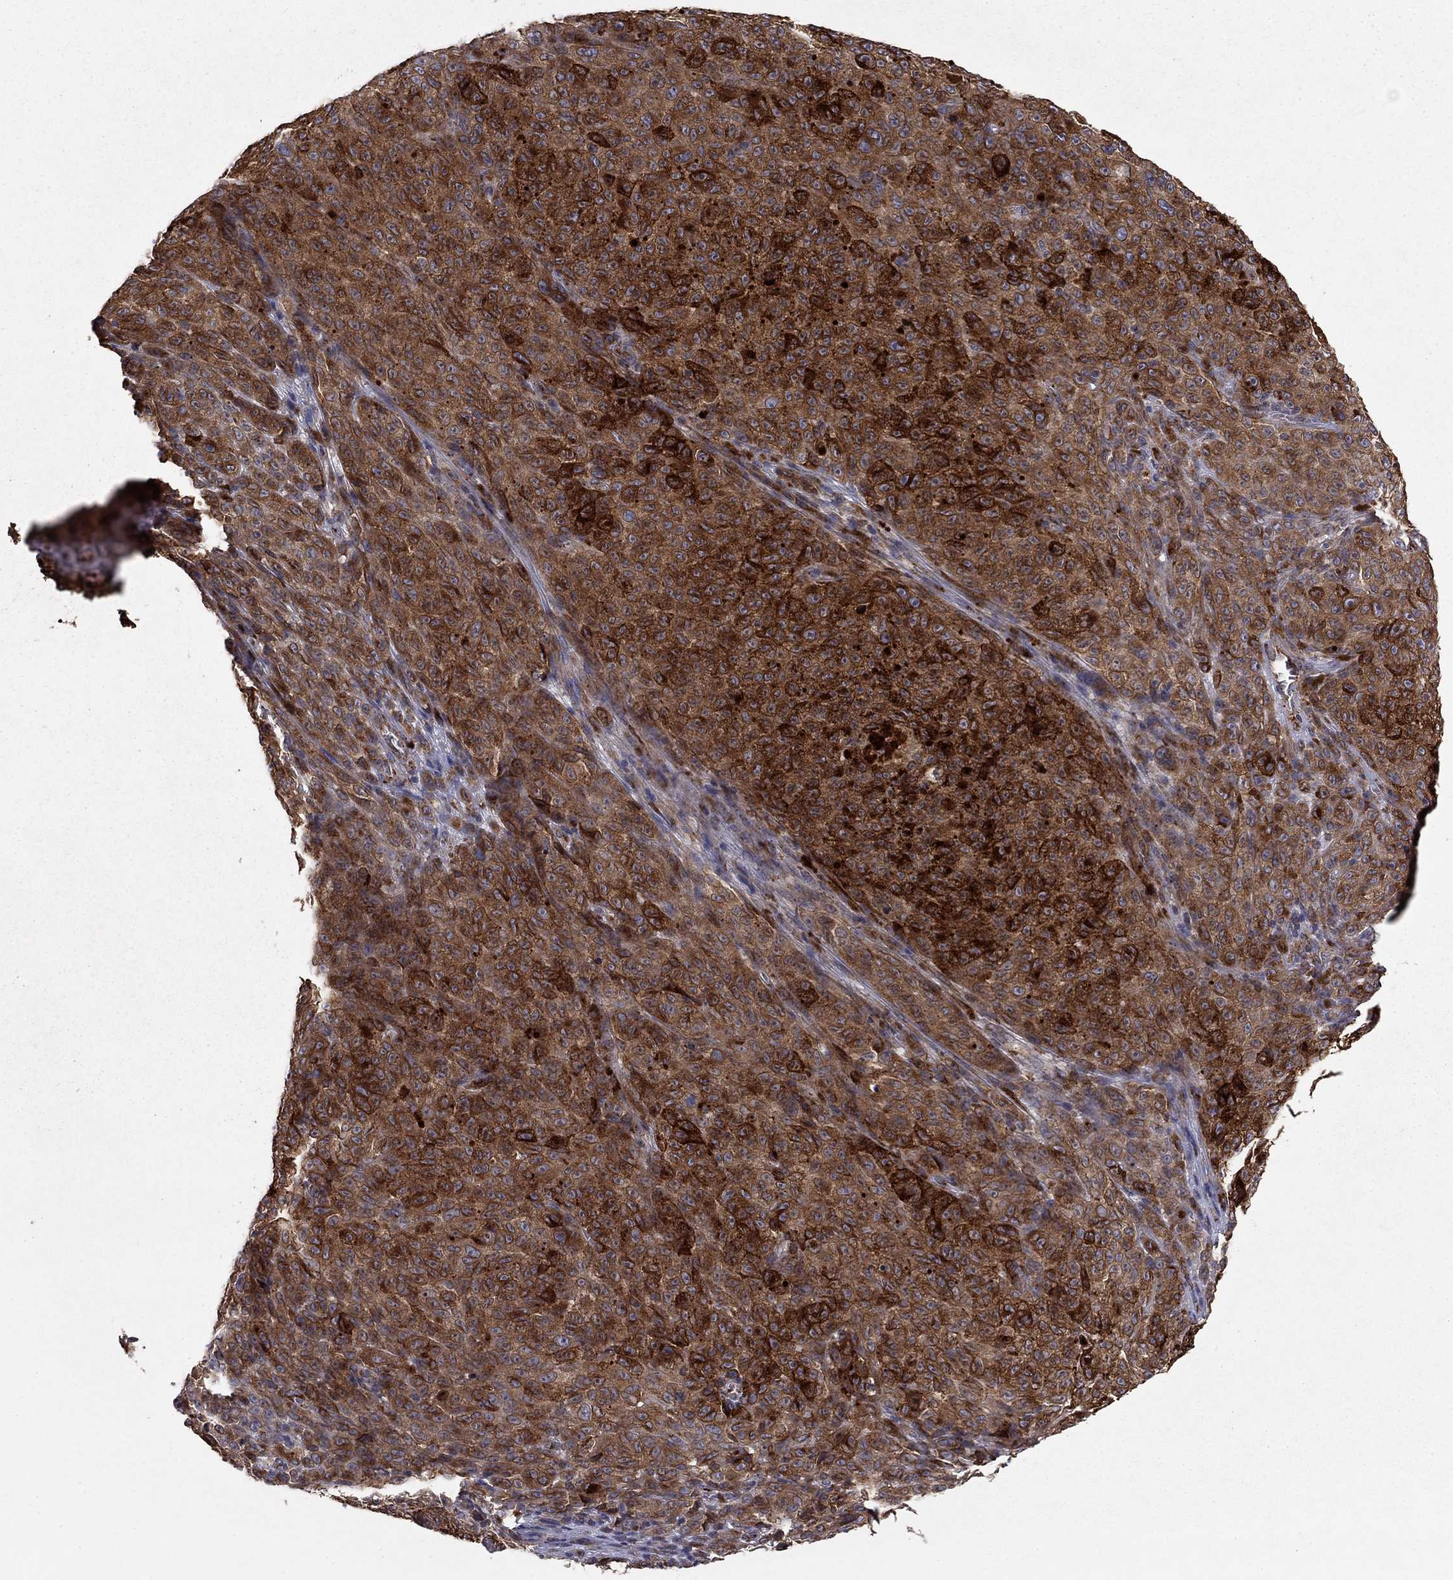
{"staining": {"intensity": "strong", "quantity": ">75%", "location": "cytoplasmic/membranous"}, "tissue": "melanoma", "cell_type": "Tumor cells", "image_type": "cancer", "snomed": [{"axis": "morphology", "description": "Malignant melanoma, NOS"}, {"axis": "topography", "description": "Skin"}], "caption": "Immunohistochemical staining of malignant melanoma demonstrates high levels of strong cytoplasmic/membranous positivity in approximately >75% of tumor cells.", "gene": "YIF1A", "patient": {"sex": "female", "age": 82}}